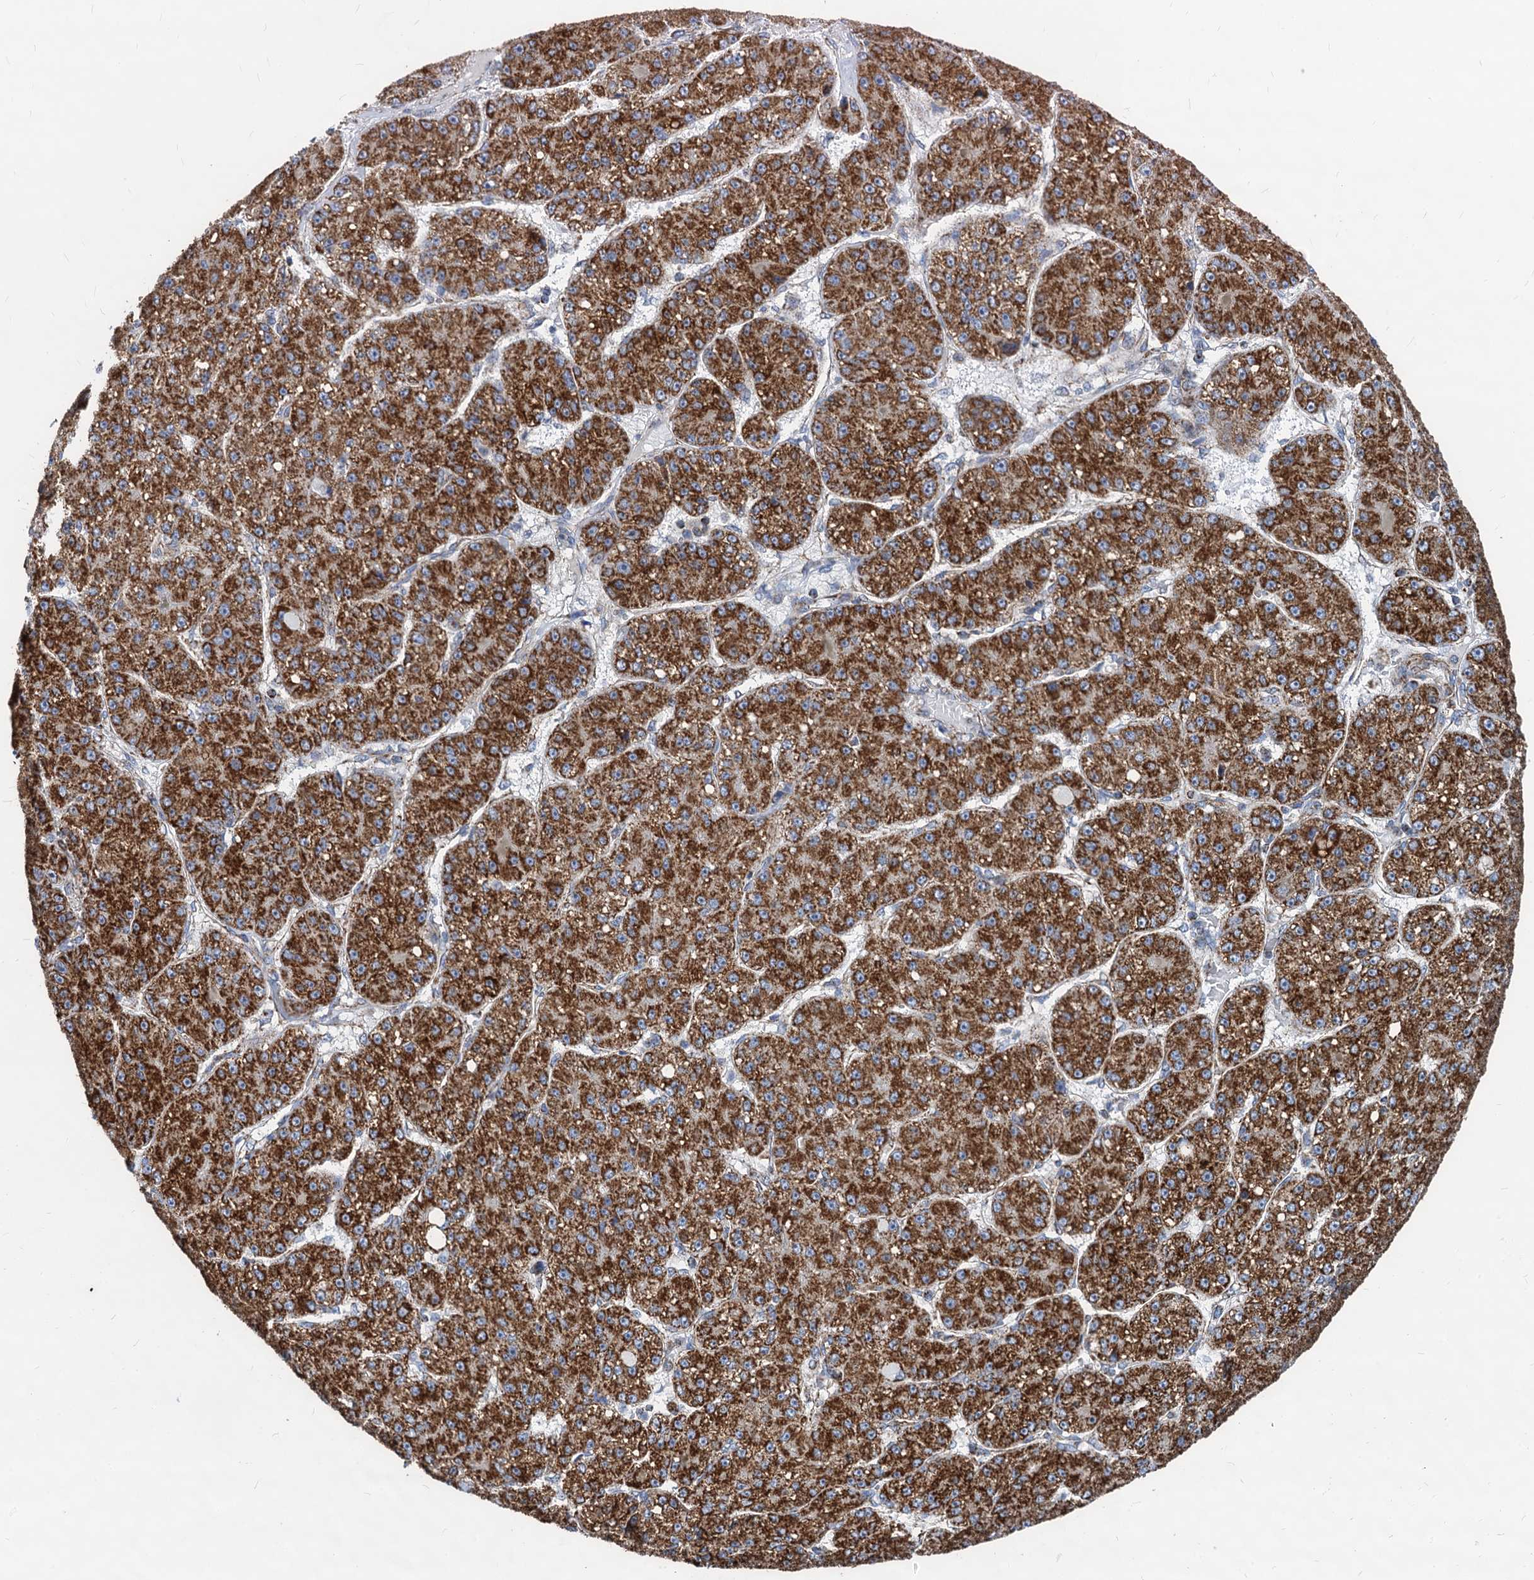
{"staining": {"intensity": "strong", "quantity": ">75%", "location": "cytoplasmic/membranous"}, "tissue": "liver cancer", "cell_type": "Tumor cells", "image_type": "cancer", "snomed": [{"axis": "morphology", "description": "Carcinoma, Hepatocellular, NOS"}, {"axis": "topography", "description": "Liver"}], "caption": "There is high levels of strong cytoplasmic/membranous positivity in tumor cells of liver cancer, as demonstrated by immunohistochemical staining (brown color).", "gene": "TIMM10", "patient": {"sex": "male", "age": 67}}